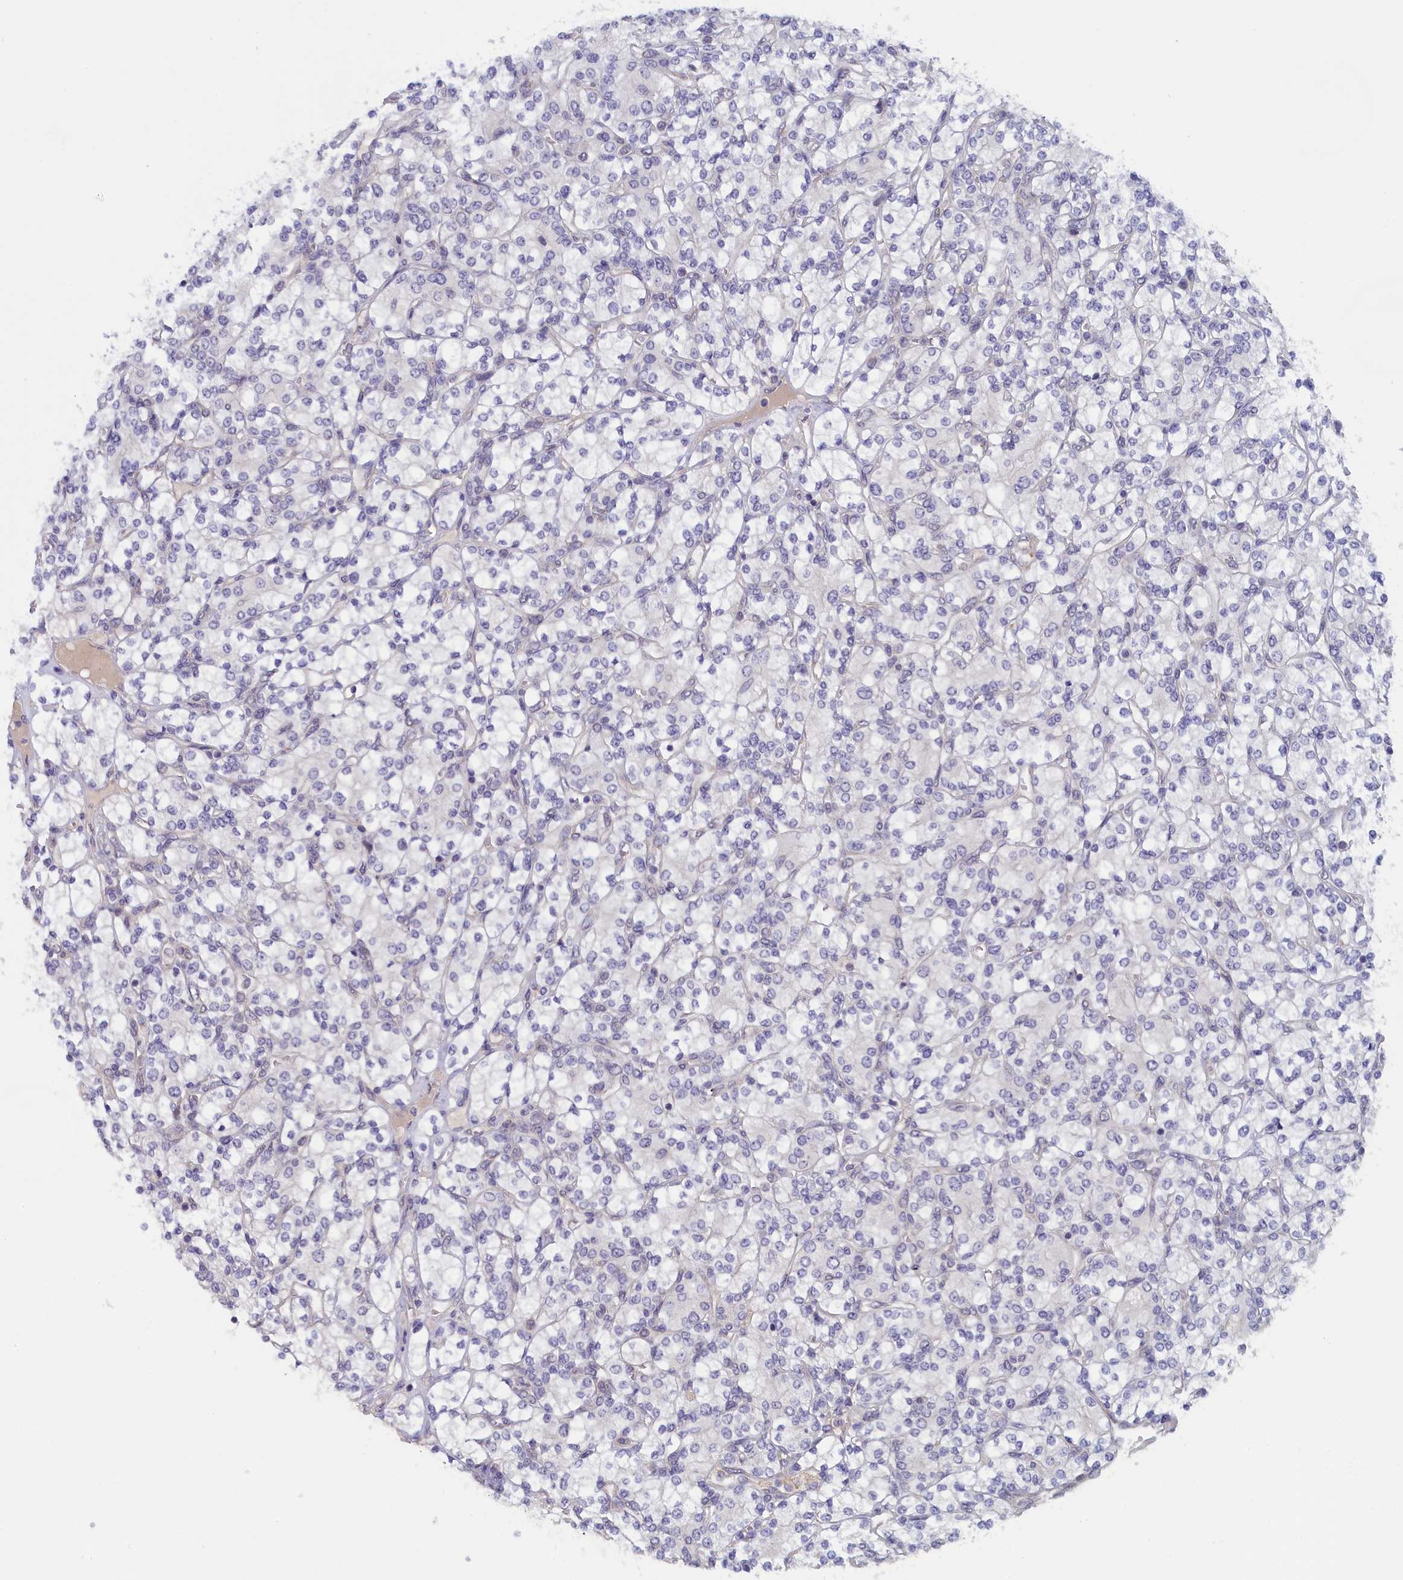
{"staining": {"intensity": "negative", "quantity": "none", "location": "none"}, "tissue": "renal cancer", "cell_type": "Tumor cells", "image_type": "cancer", "snomed": [{"axis": "morphology", "description": "Adenocarcinoma, NOS"}, {"axis": "topography", "description": "Kidney"}], "caption": "IHC of renal adenocarcinoma shows no staining in tumor cells. (Brightfield microscopy of DAB immunohistochemistry at high magnification).", "gene": "IGFALS", "patient": {"sex": "male", "age": 77}}